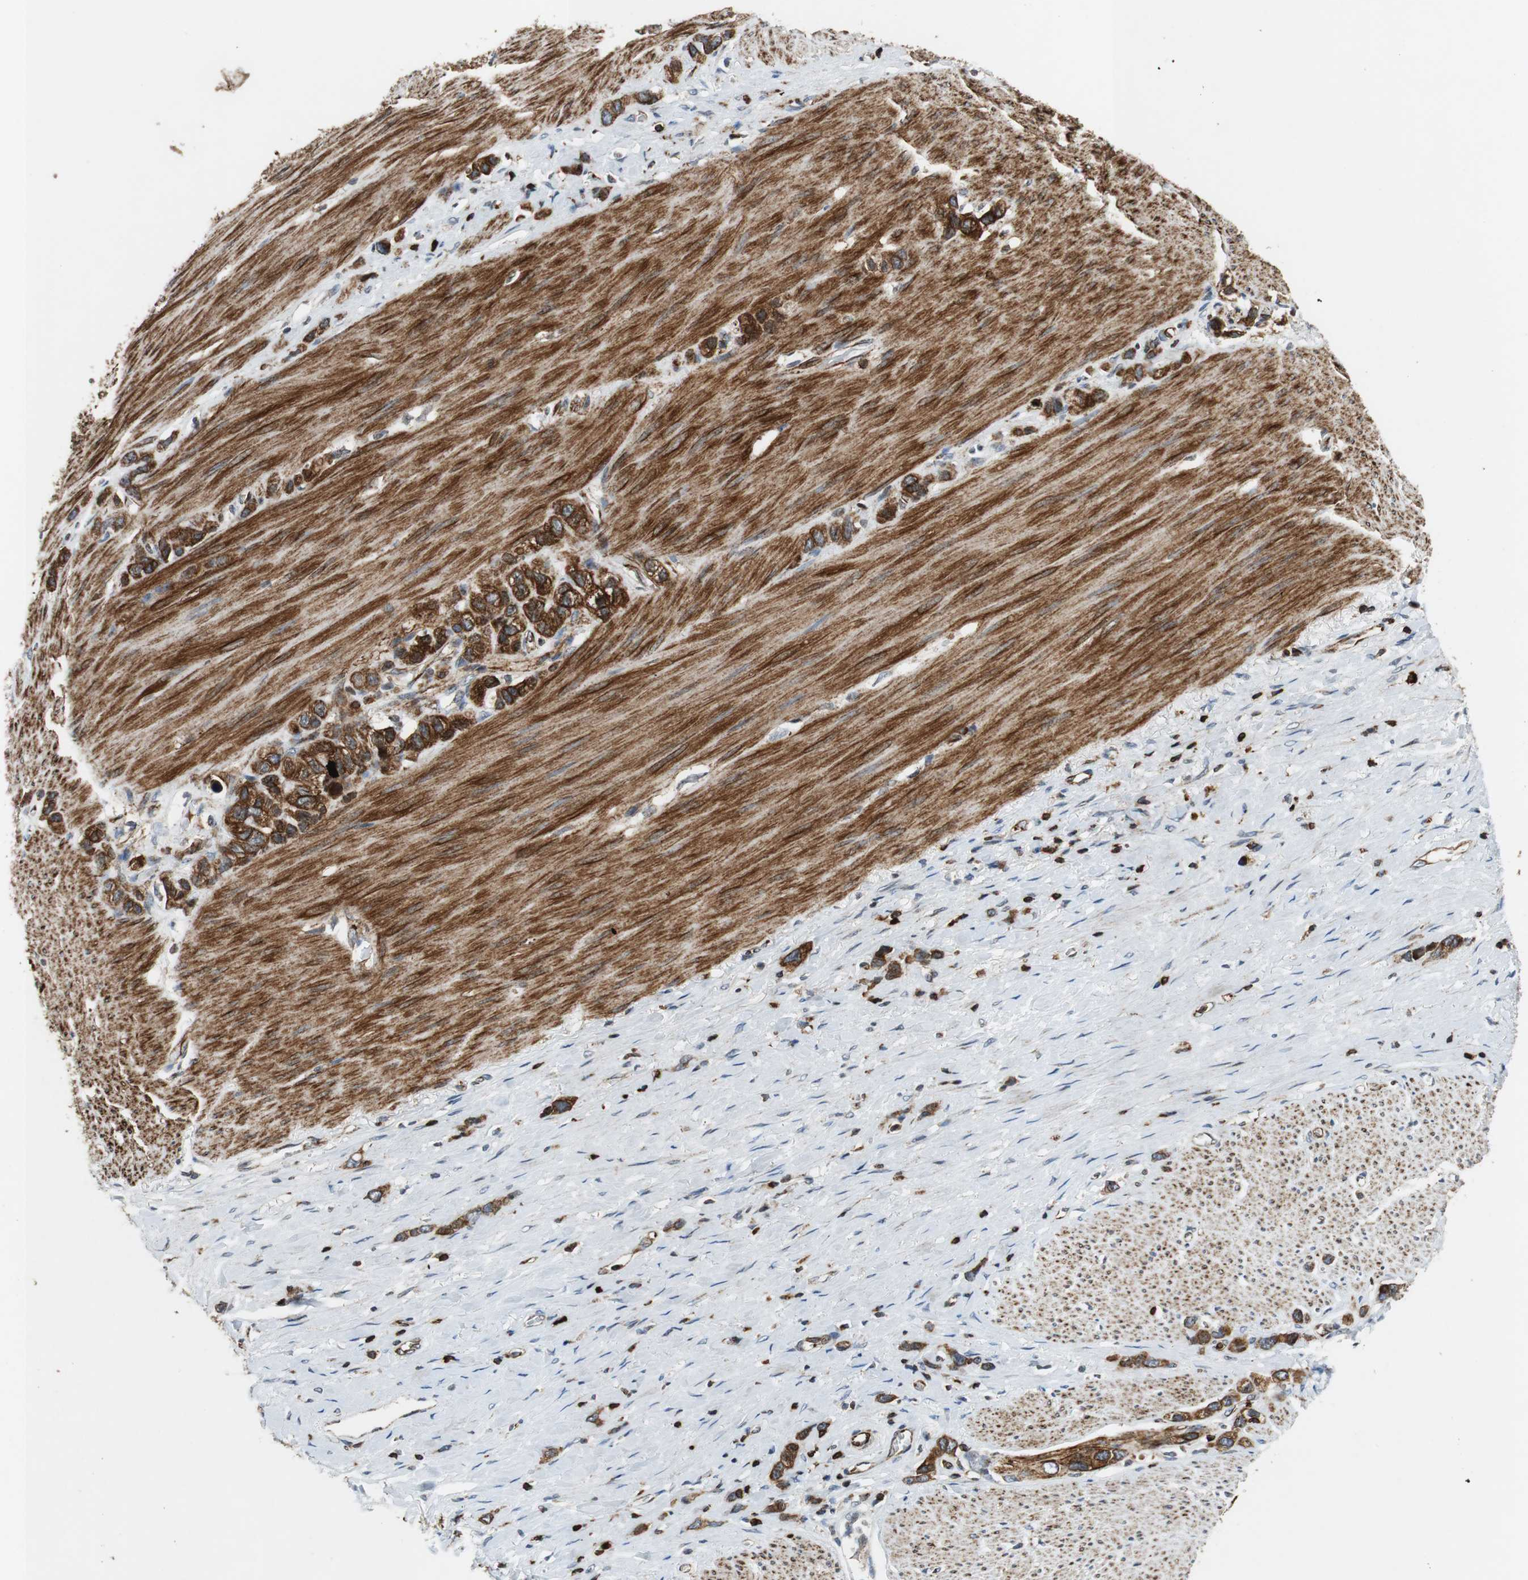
{"staining": {"intensity": "strong", "quantity": ">75%", "location": "cytoplasmic/membranous"}, "tissue": "stomach cancer", "cell_type": "Tumor cells", "image_type": "cancer", "snomed": [{"axis": "morphology", "description": "Normal tissue, NOS"}, {"axis": "morphology", "description": "Adenocarcinoma, NOS"}, {"axis": "morphology", "description": "Adenocarcinoma, High grade"}, {"axis": "topography", "description": "Stomach, upper"}, {"axis": "topography", "description": "Stomach"}], "caption": "Stomach cancer stained for a protein demonstrates strong cytoplasmic/membranous positivity in tumor cells.", "gene": "TUBA4A", "patient": {"sex": "female", "age": 65}}